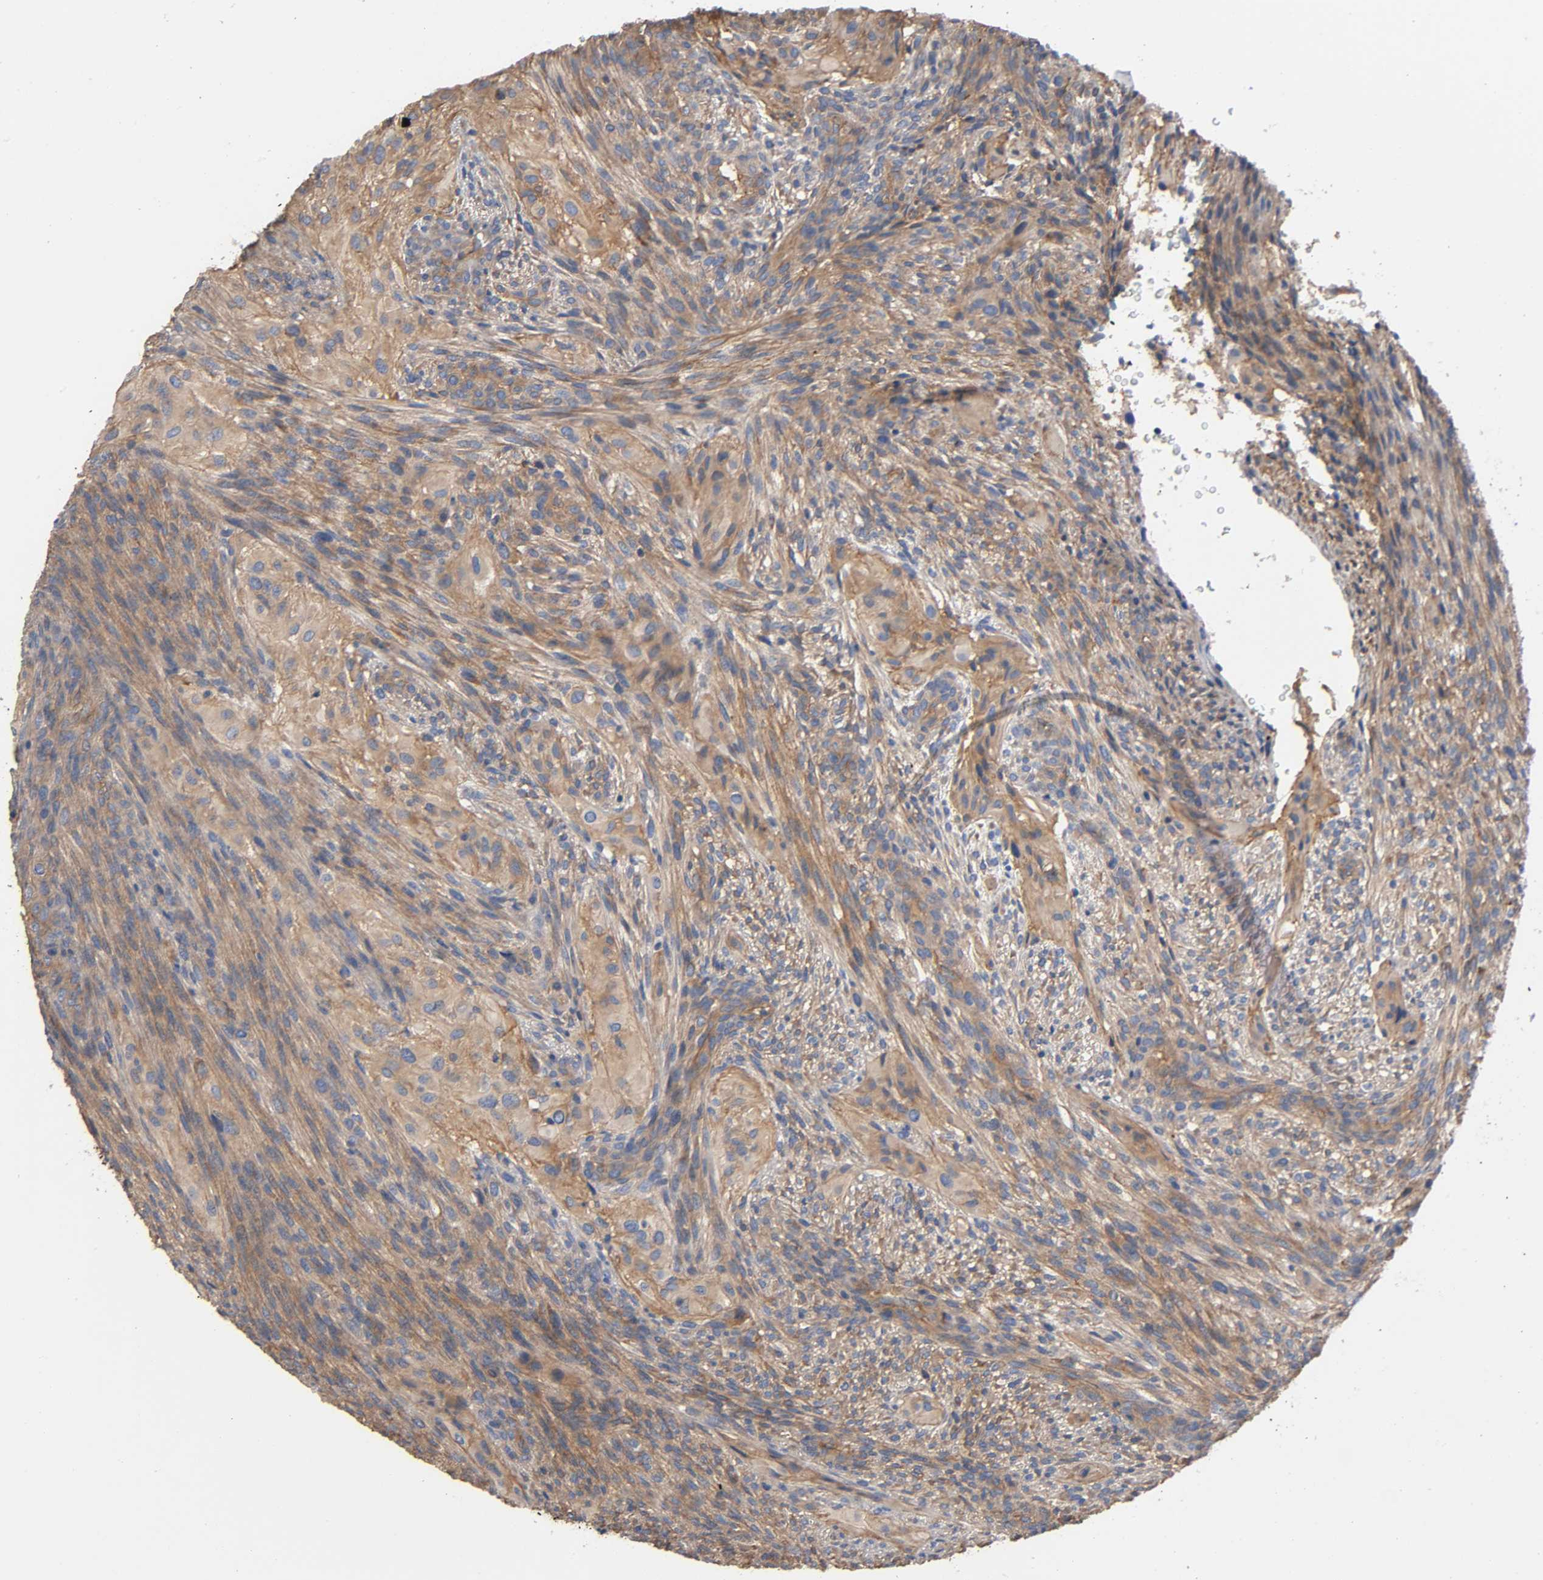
{"staining": {"intensity": "moderate", "quantity": ">75%", "location": "cytoplasmic/membranous"}, "tissue": "glioma", "cell_type": "Tumor cells", "image_type": "cancer", "snomed": [{"axis": "morphology", "description": "Glioma, malignant, High grade"}, {"axis": "topography", "description": "Cerebral cortex"}], "caption": "Malignant glioma (high-grade) tissue demonstrates moderate cytoplasmic/membranous expression in about >75% of tumor cells, visualized by immunohistochemistry.", "gene": "MARS1", "patient": {"sex": "female", "age": 55}}